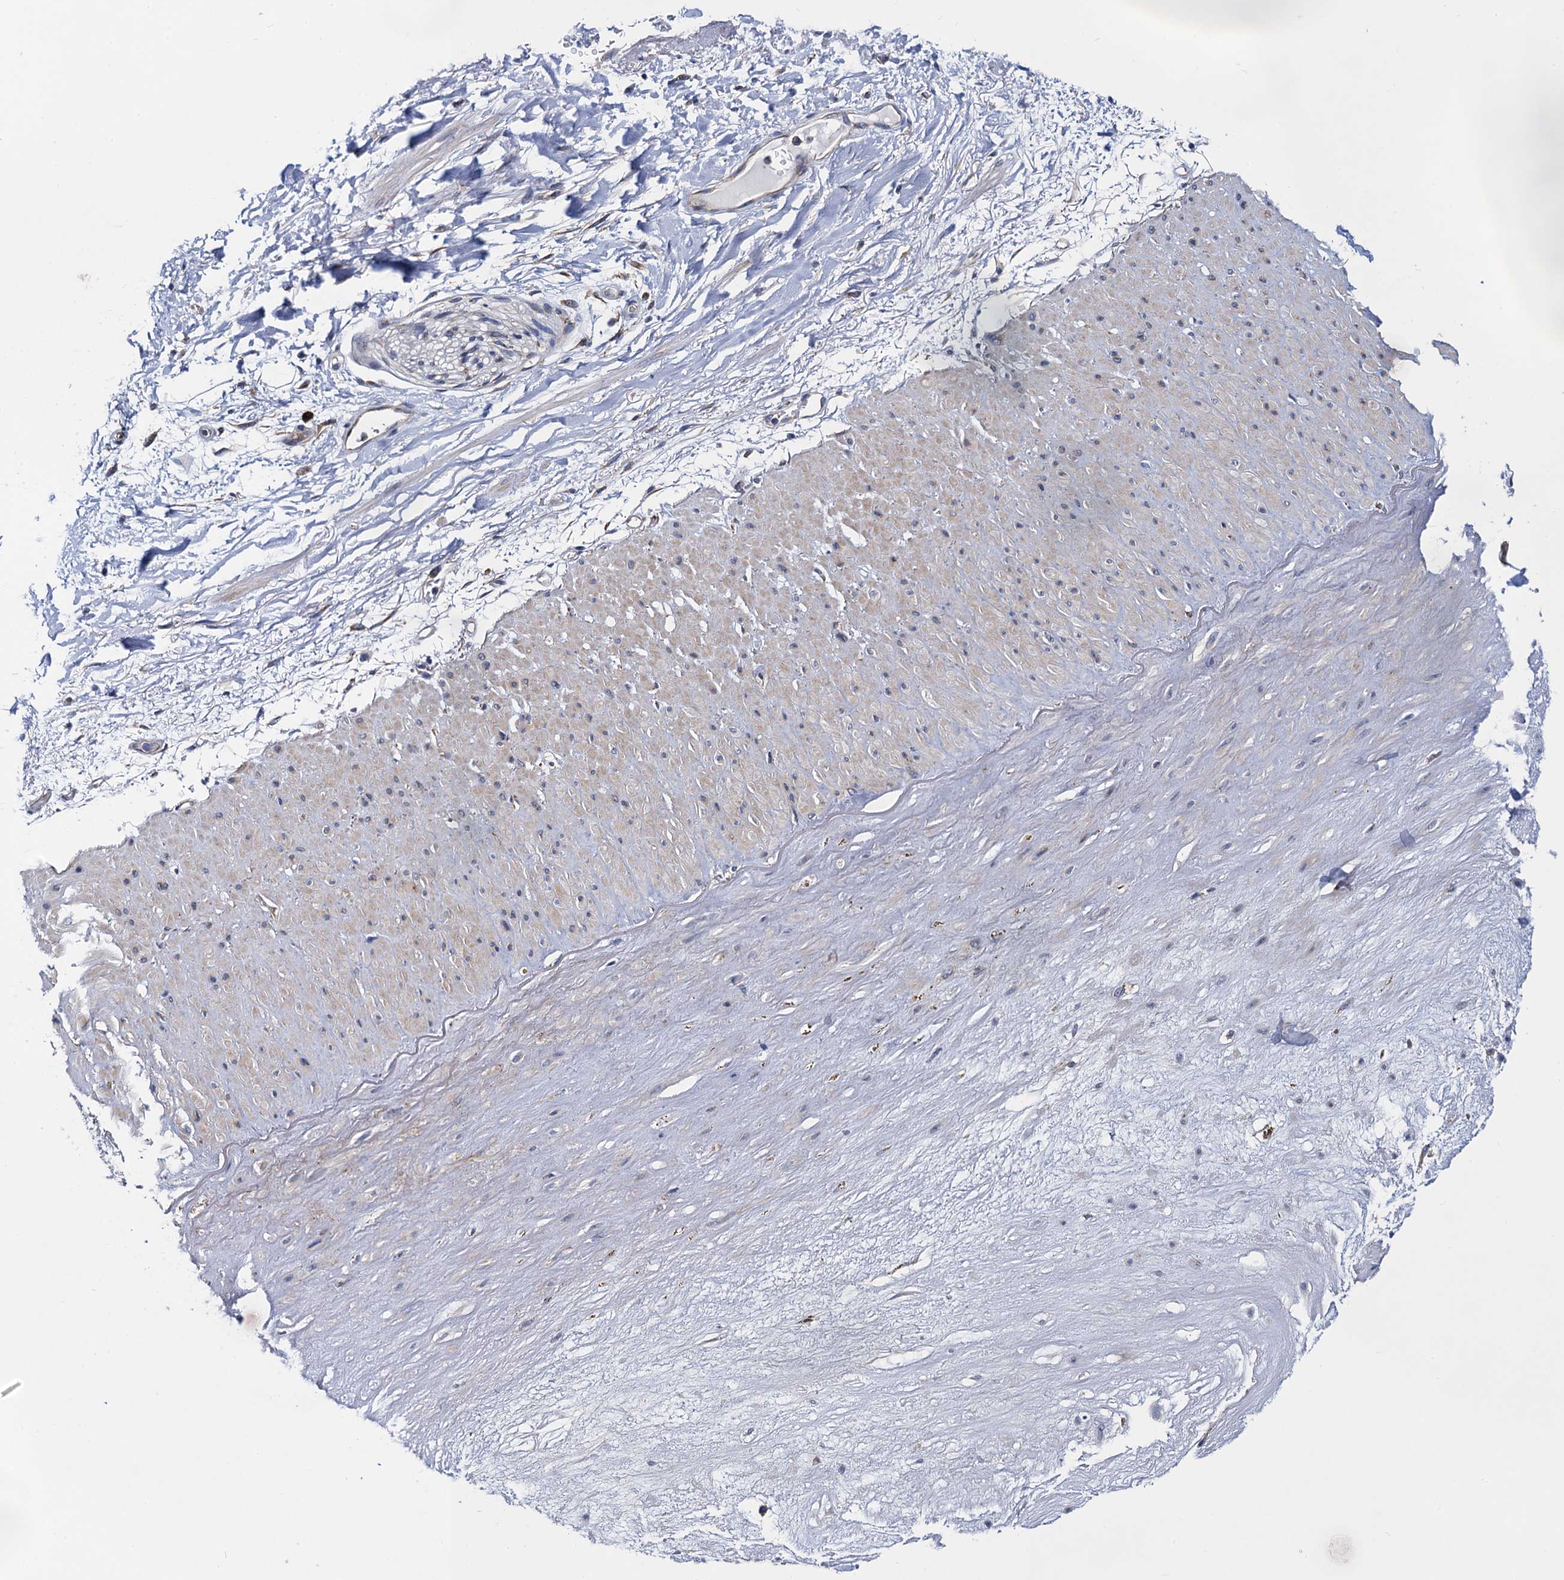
{"staining": {"intensity": "negative", "quantity": "none", "location": "none"}, "tissue": "adipose tissue", "cell_type": "Adipocytes", "image_type": "normal", "snomed": [{"axis": "morphology", "description": "Normal tissue, NOS"}, {"axis": "topography", "description": "Soft tissue"}], "caption": "High power microscopy histopathology image of an immunohistochemistry (IHC) photomicrograph of normal adipose tissue, revealing no significant positivity in adipocytes.", "gene": "PGLS", "patient": {"sex": "male", "age": 72}}